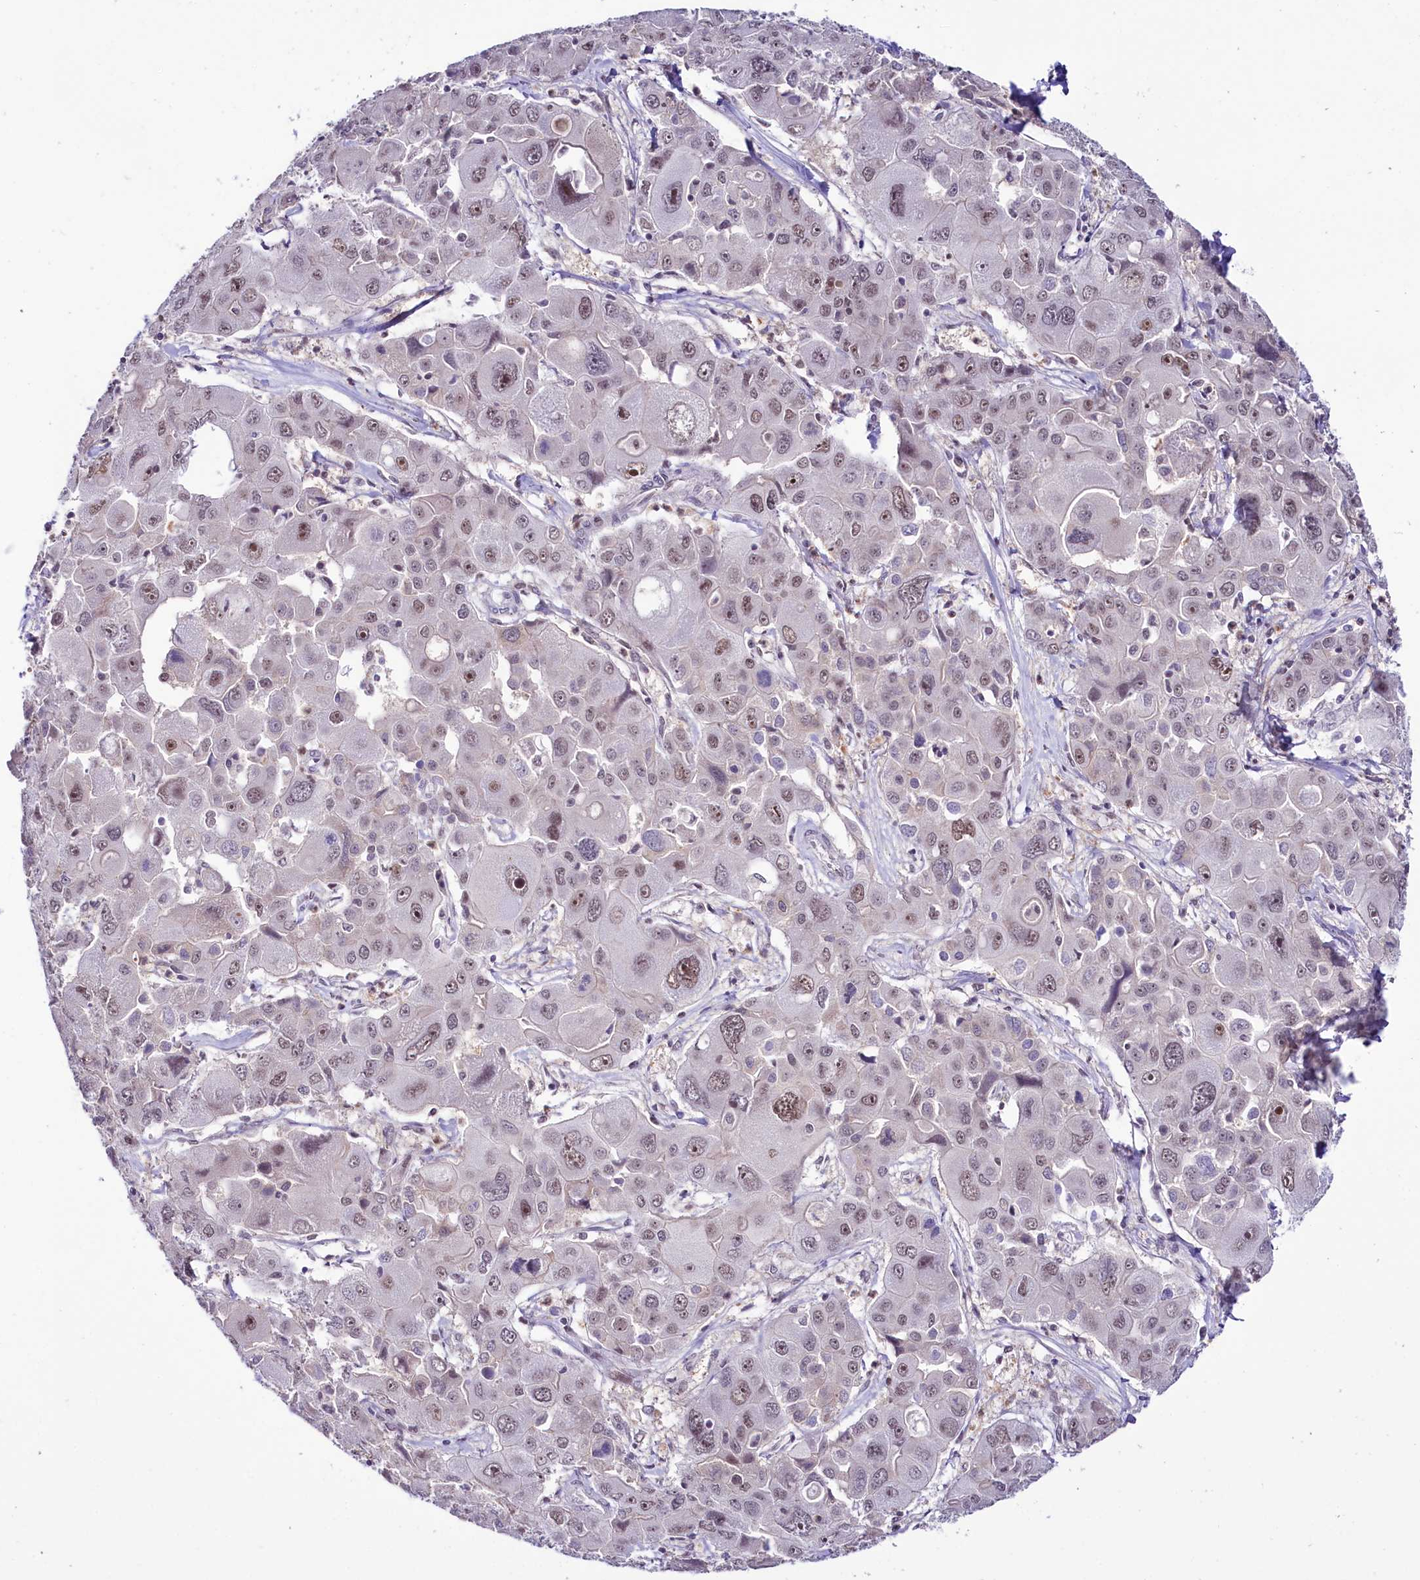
{"staining": {"intensity": "moderate", "quantity": "<25%", "location": "nuclear"}, "tissue": "liver cancer", "cell_type": "Tumor cells", "image_type": "cancer", "snomed": [{"axis": "morphology", "description": "Cholangiocarcinoma"}, {"axis": "topography", "description": "Liver"}], "caption": "Immunohistochemistry (IHC) of cholangiocarcinoma (liver) reveals low levels of moderate nuclear staining in about <25% of tumor cells.", "gene": "SCAF11", "patient": {"sex": "male", "age": 67}}